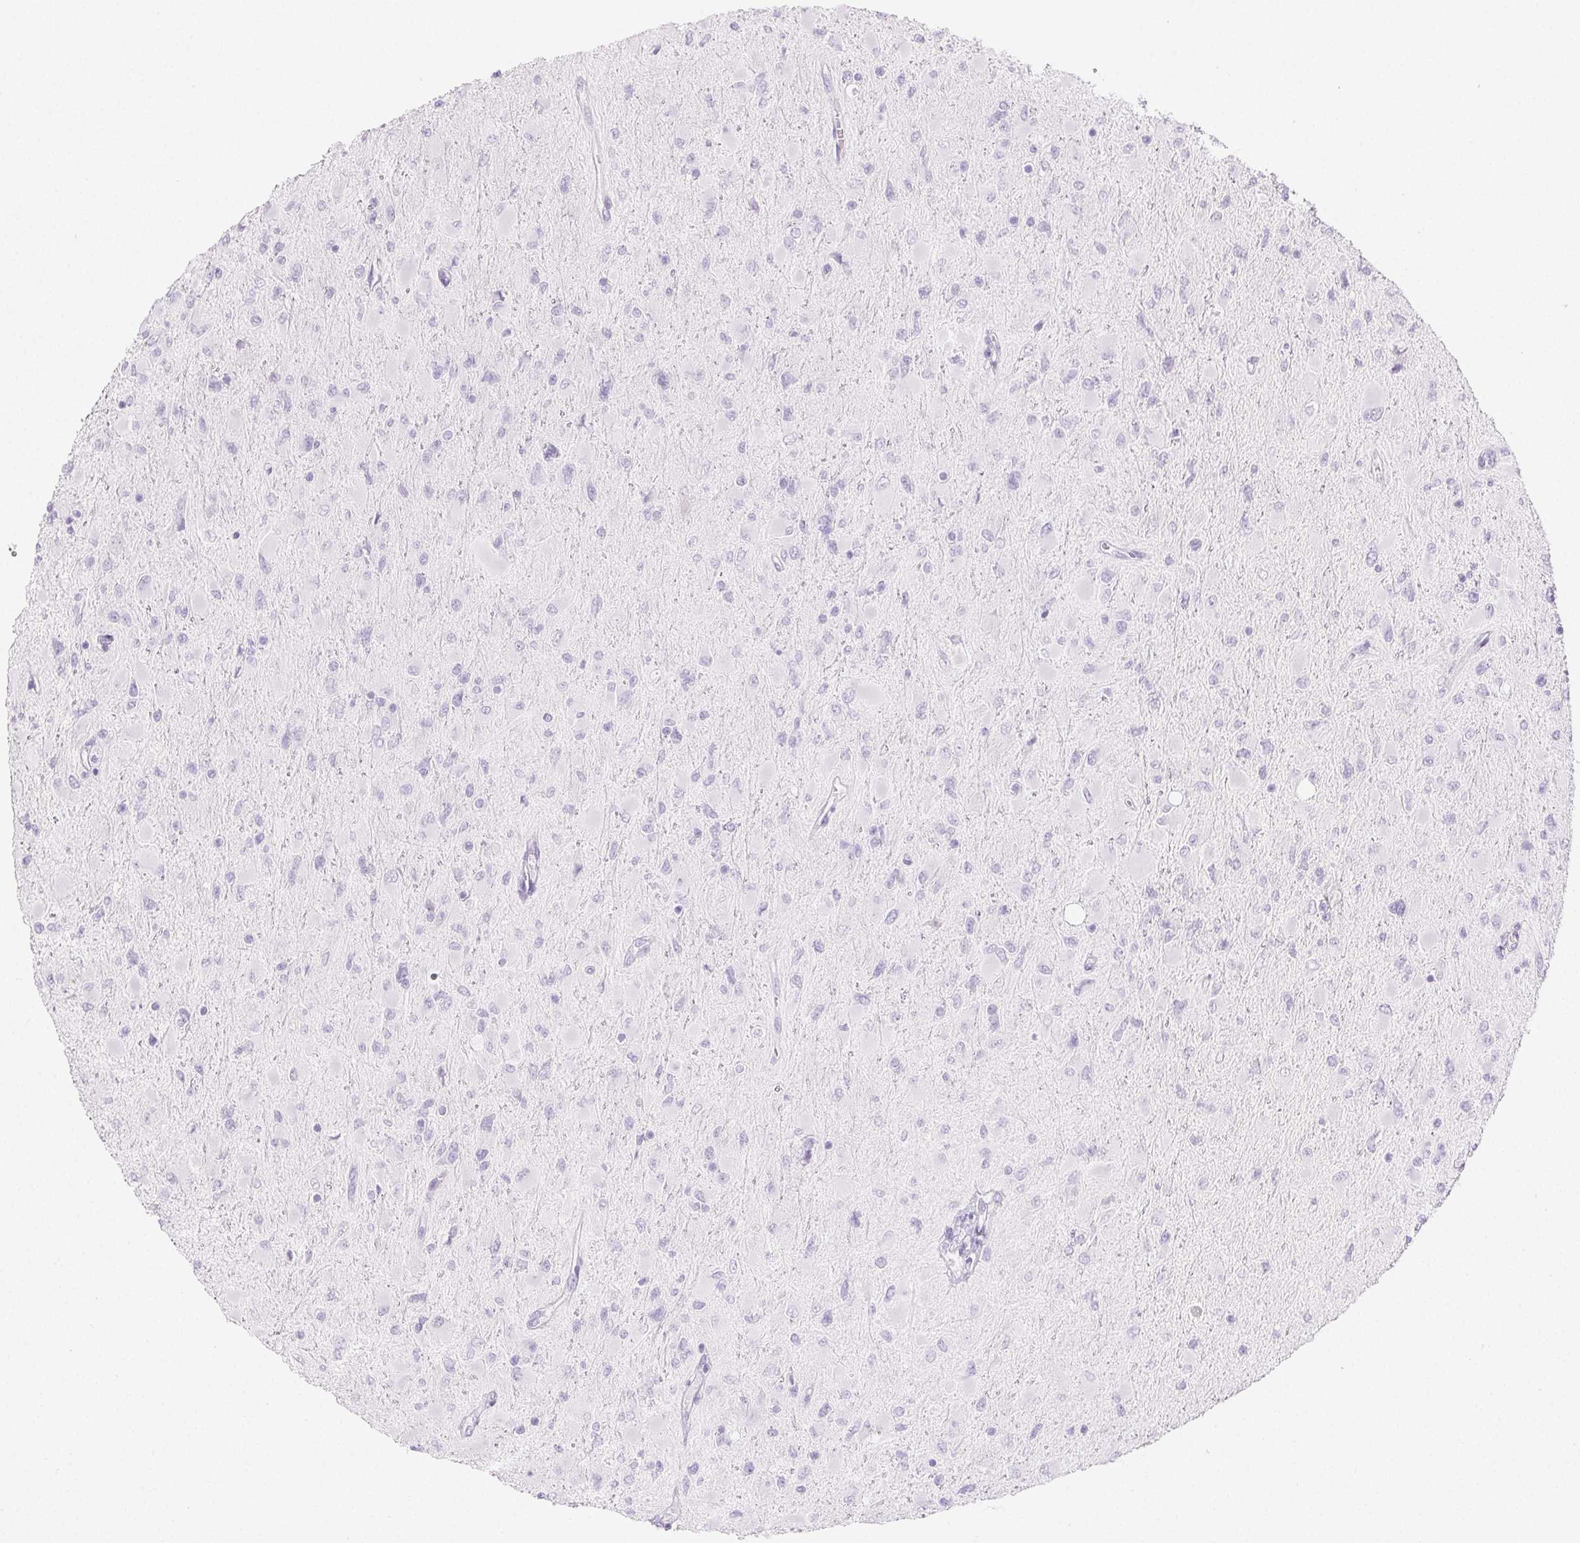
{"staining": {"intensity": "negative", "quantity": "none", "location": "none"}, "tissue": "glioma", "cell_type": "Tumor cells", "image_type": "cancer", "snomed": [{"axis": "morphology", "description": "Glioma, malignant, High grade"}, {"axis": "topography", "description": "Cerebral cortex"}], "caption": "Human malignant glioma (high-grade) stained for a protein using immunohistochemistry shows no expression in tumor cells.", "gene": "PI3", "patient": {"sex": "female", "age": 36}}